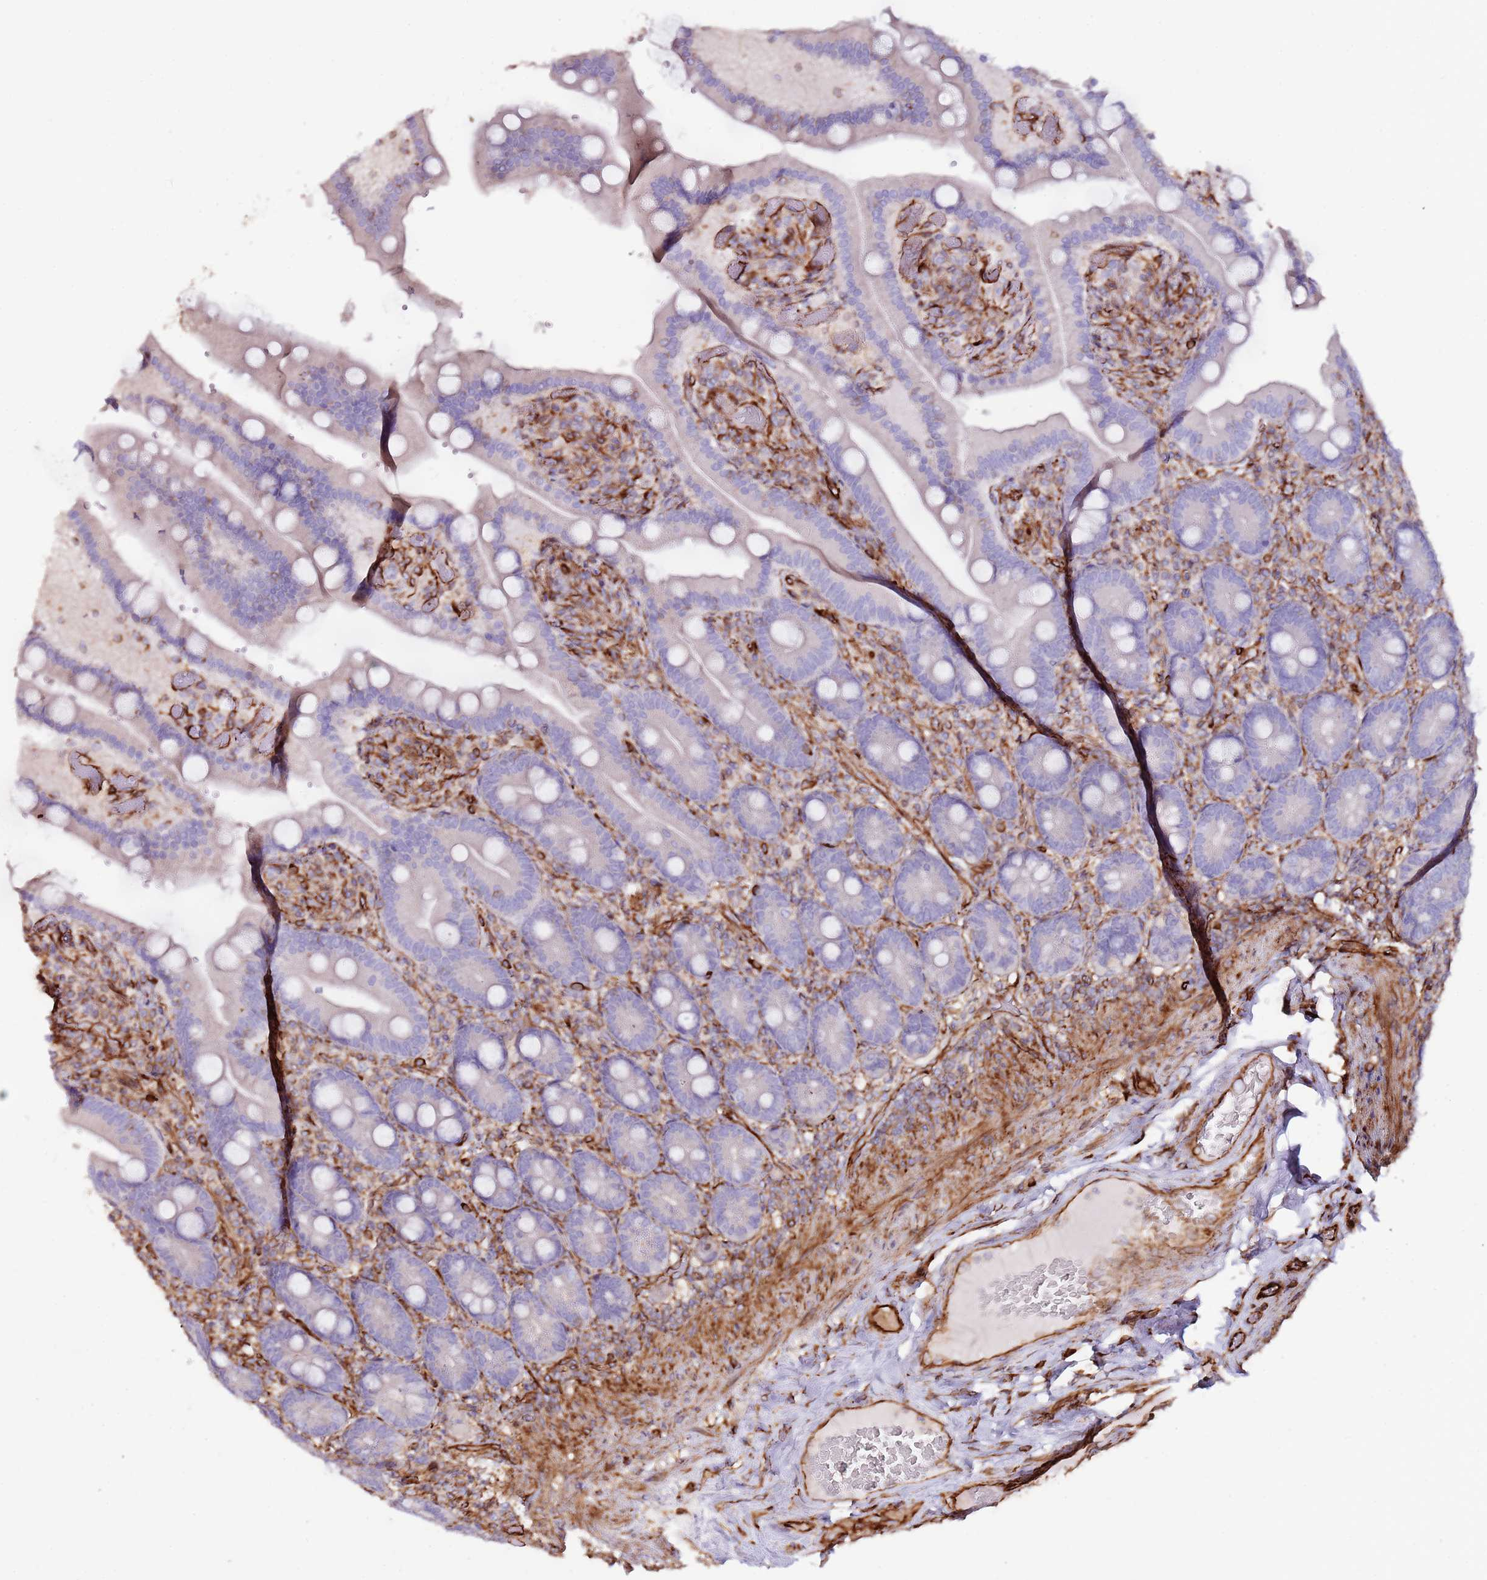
{"staining": {"intensity": "moderate", "quantity": "<25%", "location": "cytoplasmic/membranous"}, "tissue": "duodenum", "cell_type": "Glandular cells", "image_type": "normal", "snomed": [{"axis": "morphology", "description": "Normal tissue, NOS"}, {"axis": "topography", "description": "Duodenum"}], "caption": "A high-resolution histopathology image shows immunohistochemistry (IHC) staining of benign duodenum, which demonstrates moderate cytoplasmic/membranous staining in approximately <25% of glandular cells.", "gene": "MRGPRE", "patient": {"sex": "female", "age": 62}}